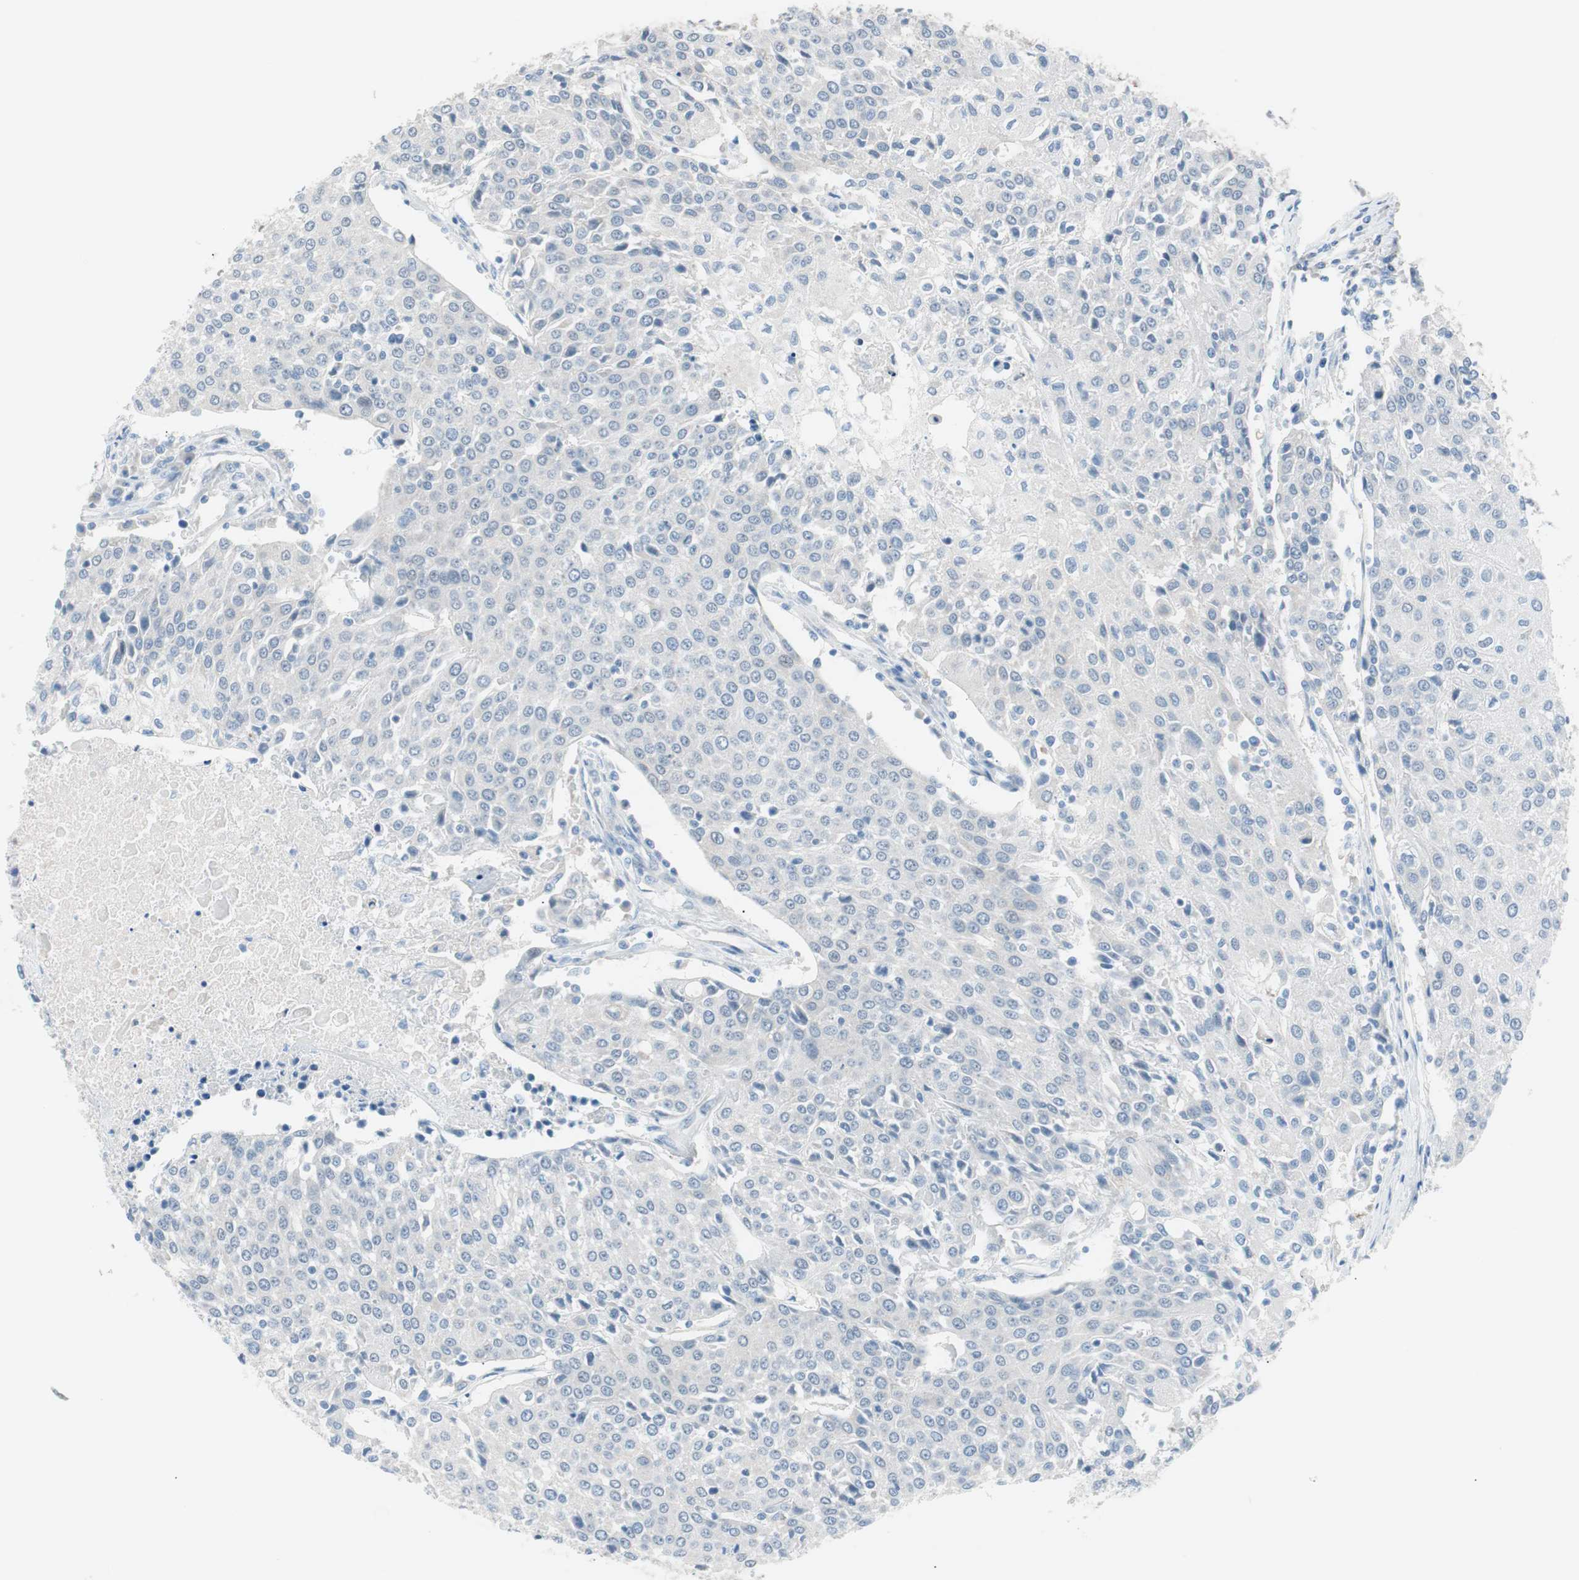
{"staining": {"intensity": "negative", "quantity": "none", "location": "none"}, "tissue": "urothelial cancer", "cell_type": "Tumor cells", "image_type": "cancer", "snomed": [{"axis": "morphology", "description": "Urothelial carcinoma, High grade"}, {"axis": "topography", "description": "Urinary bladder"}], "caption": "Immunohistochemistry histopathology image of neoplastic tissue: high-grade urothelial carcinoma stained with DAB (3,3'-diaminobenzidine) displays no significant protein expression in tumor cells.", "gene": "VIL1", "patient": {"sex": "female", "age": 85}}